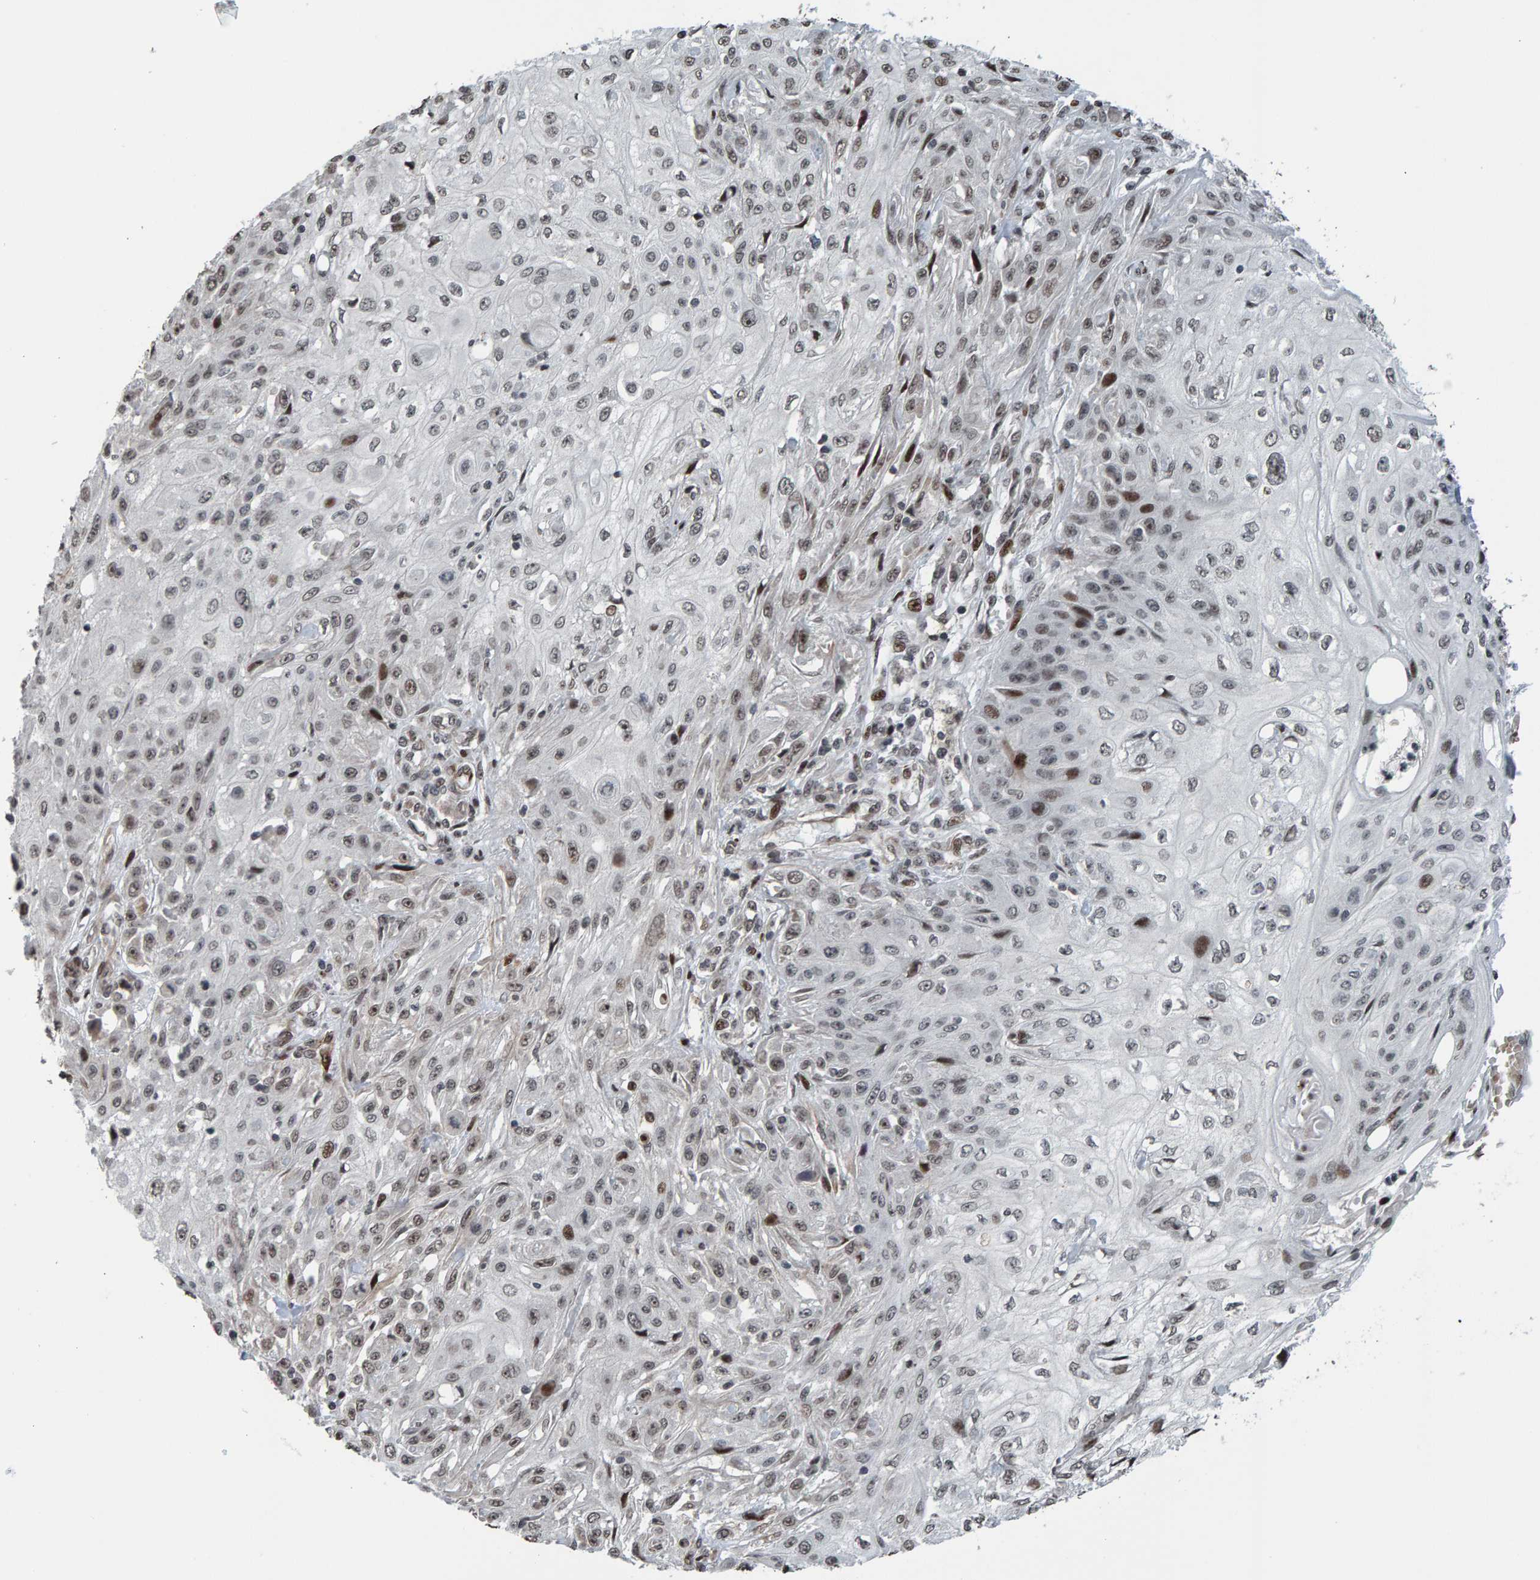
{"staining": {"intensity": "moderate", "quantity": "<25%", "location": "nuclear"}, "tissue": "skin cancer", "cell_type": "Tumor cells", "image_type": "cancer", "snomed": [{"axis": "morphology", "description": "Squamous cell carcinoma, NOS"}, {"axis": "morphology", "description": "Squamous cell carcinoma, metastatic, NOS"}, {"axis": "topography", "description": "Skin"}, {"axis": "topography", "description": "Lymph node"}], "caption": "A low amount of moderate nuclear positivity is seen in about <25% of tumor cells in skin cancer (squamous cell carcinoma) tissue. The staining was performed using DAB to visualize the protein expression in brown, while the nuclei were stained in blue with hematoxylin (Magnification: 20x).", "gene": "ZNF366", "patient": {"sex": "male", "age": 75}}